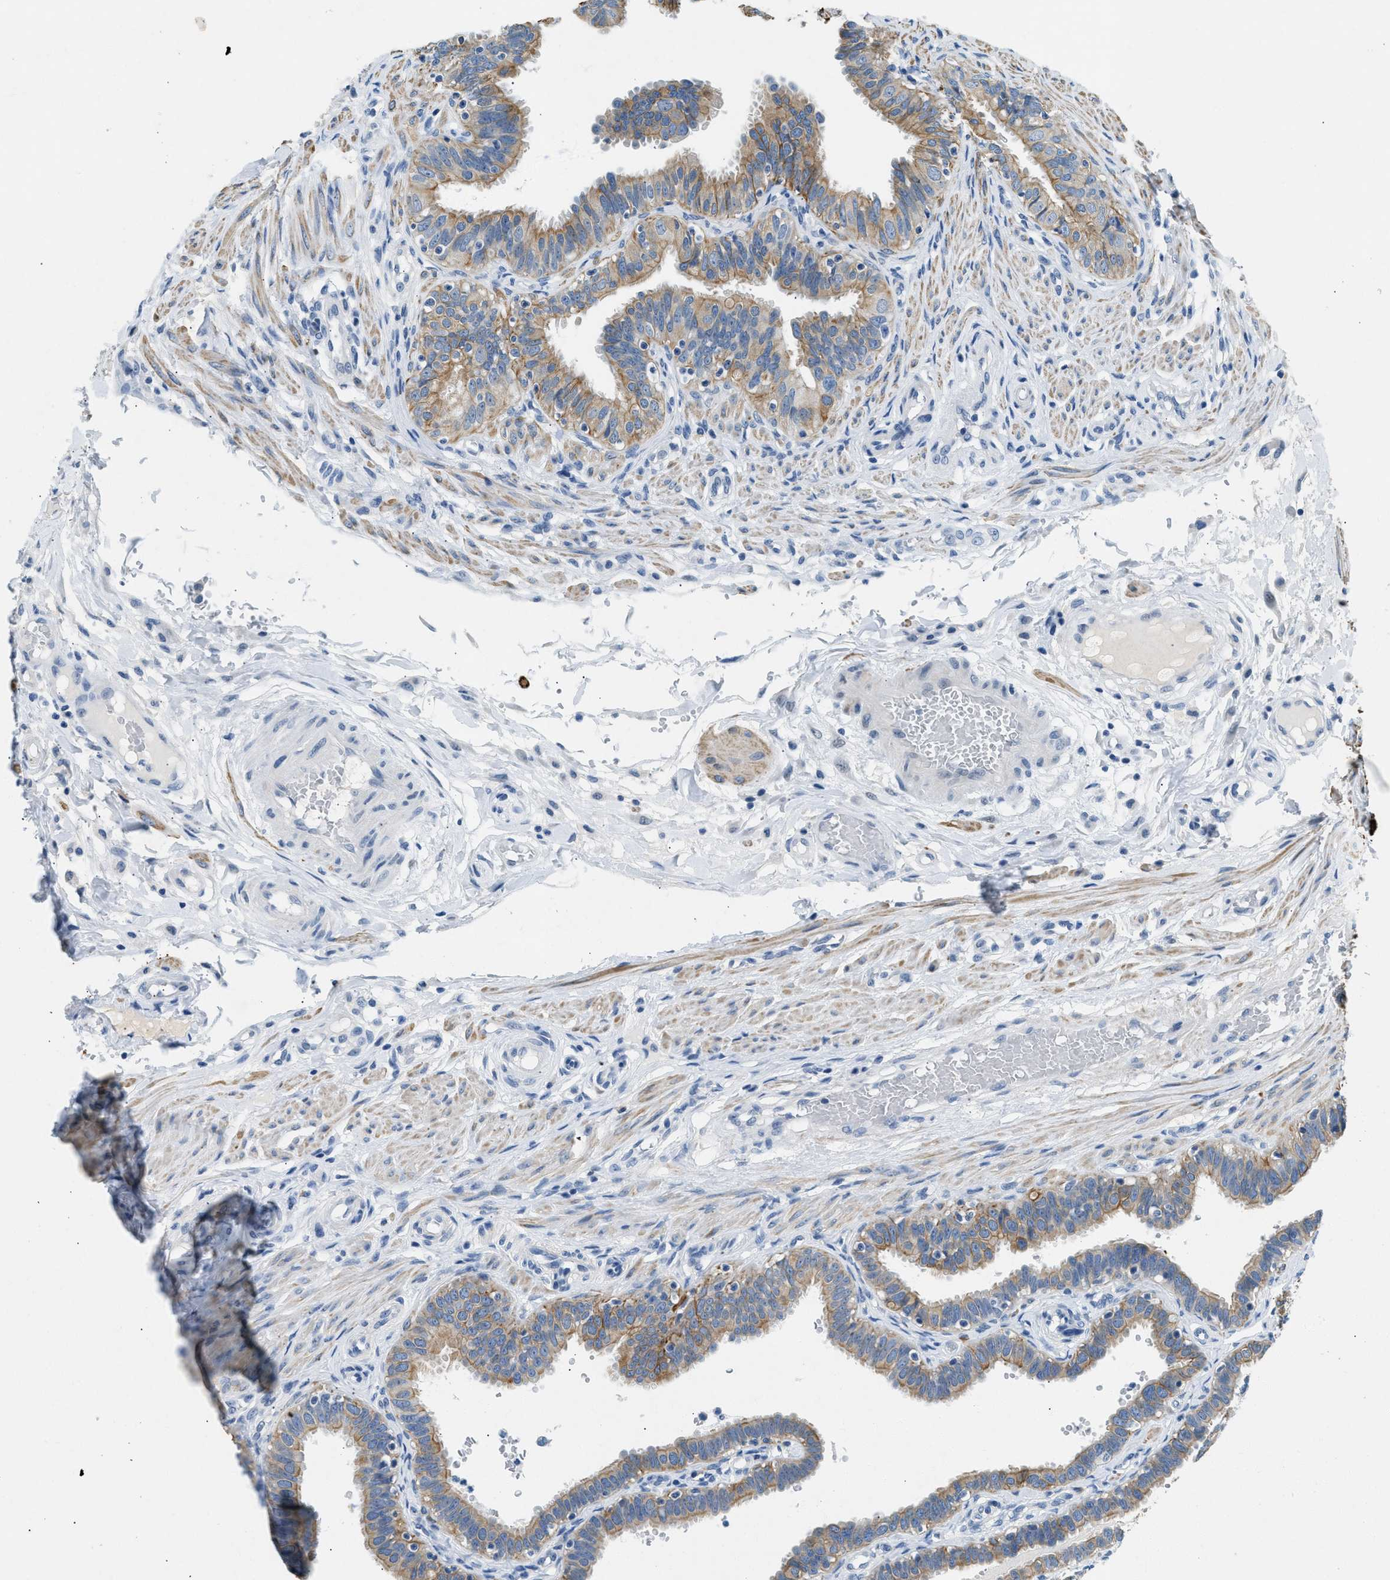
{"staining": {"intensity": "moderate", "quantity": ">75%", "location": "cytoplasmic/membranous"}, "tissue": "fallopian tube", "cell_type": "Glandular cells", "image_type": "normal", "snomed": [{"axis": "morphology", "description": "Normal tissue, NOS"}, {"axis": "topography", "description": "Fallopian tube"}, {"axis": "topography", "description": "Placenta"}], "caption": "Immunohistochemical staining of benign human fallopian tube exhibits moderate cytoplasmic/membranous protein expression in about >75% of glandular cells.", "gene": "CFAP20", "patient": {"sex": "female", "age": 34}}